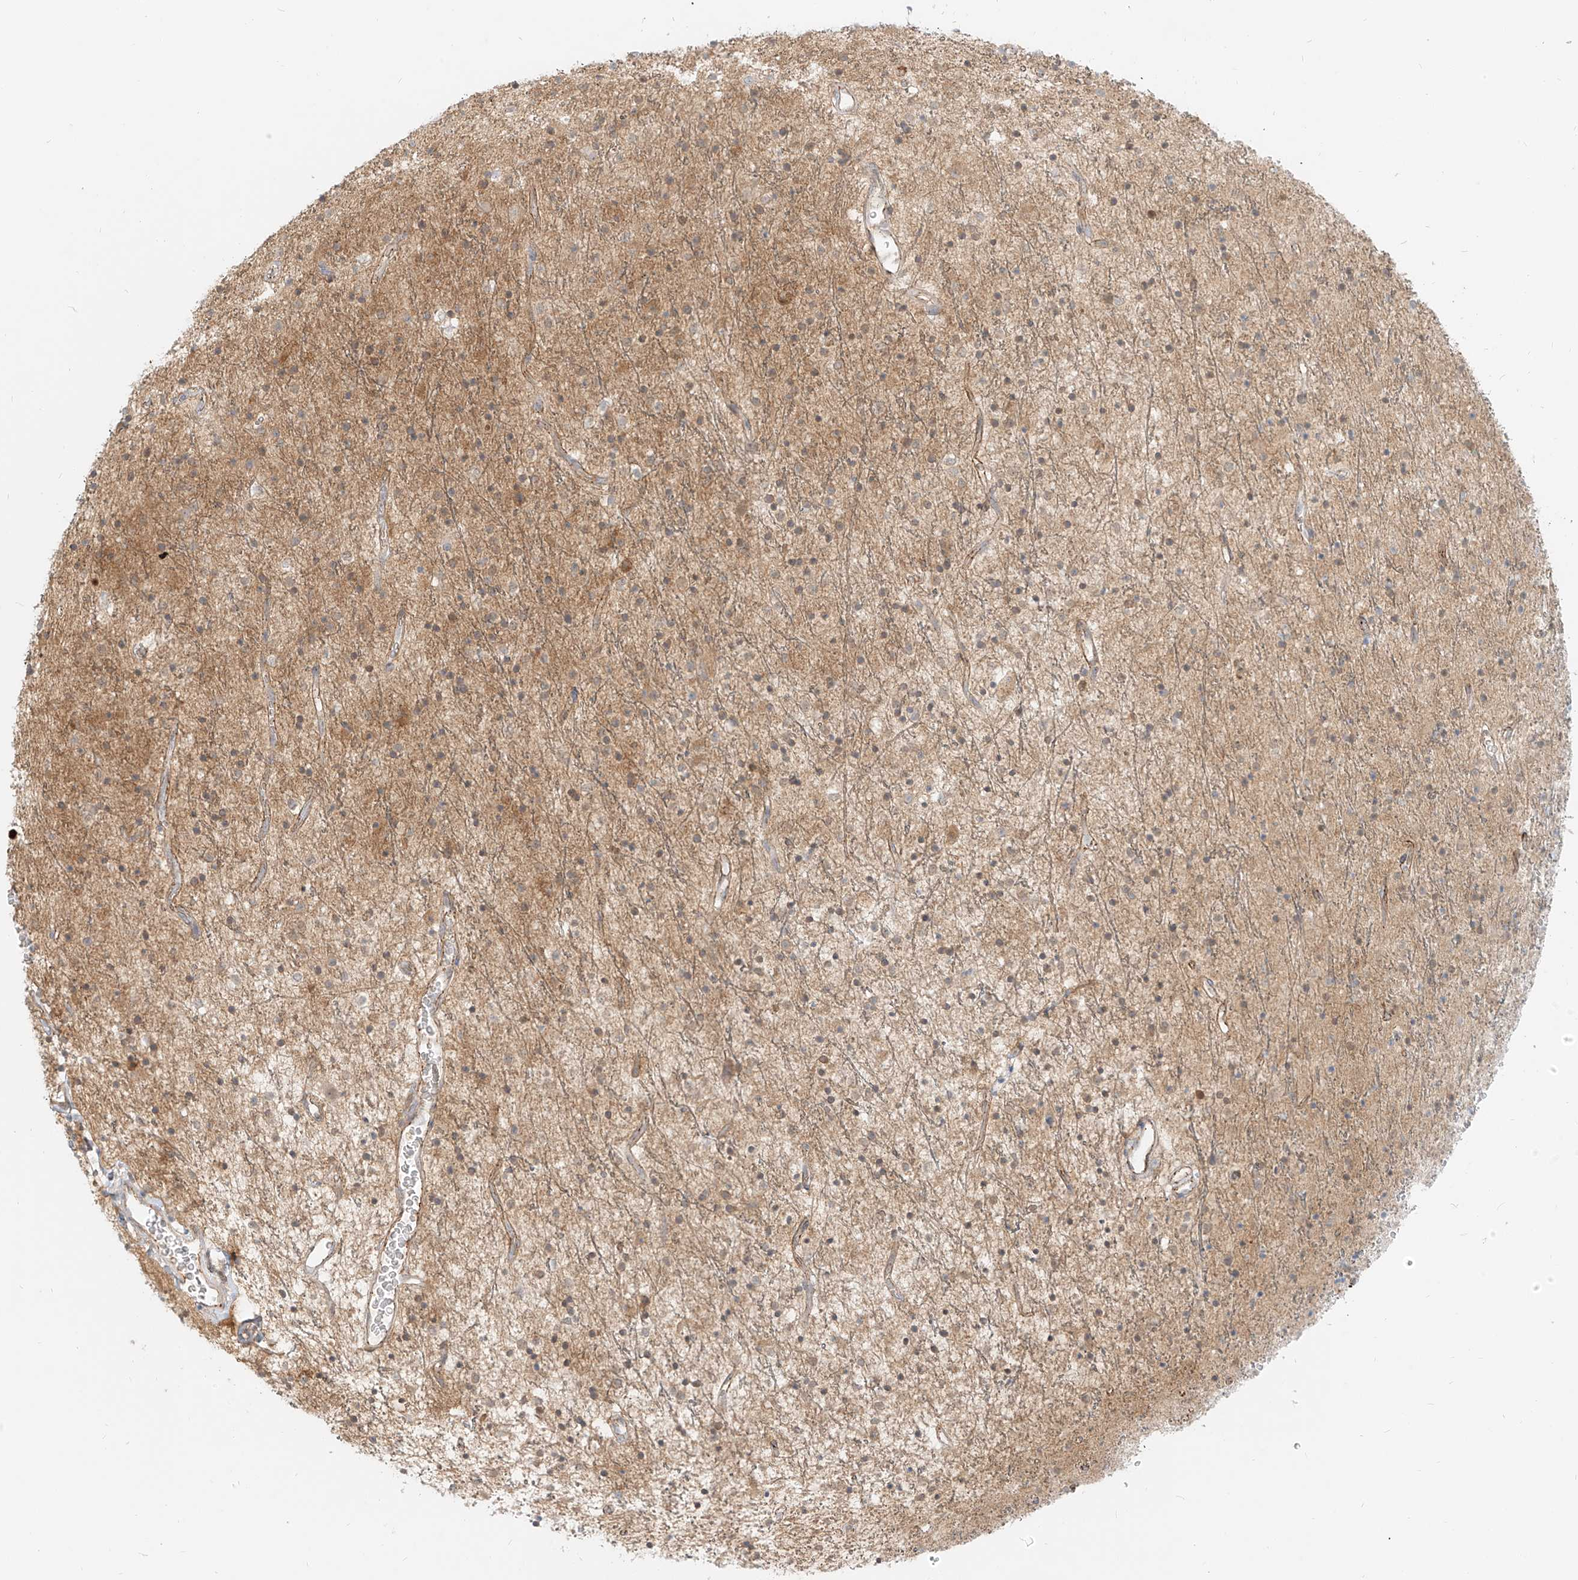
{"staining": {"intensity": "weak", "quantity": "25%-75%", "location": "cytoplasmic/membranous"}, "tissue": "glioma", "cell_type": "Tumor cells", "image_type": "cancer", "snomed": [{"axis": "morphology", "description": "Glioma, malignant, High grade"}, {"axis": "topography", "description": "Brain"}], "caption": "Protein staining of high-grade glioma (malignant) tissue exhibits weak cytoplasmic/membranous expression in about 25%-75% of tumor cells.", "gene": "PGD", "patient": {"sex": "male", "age": 34}}